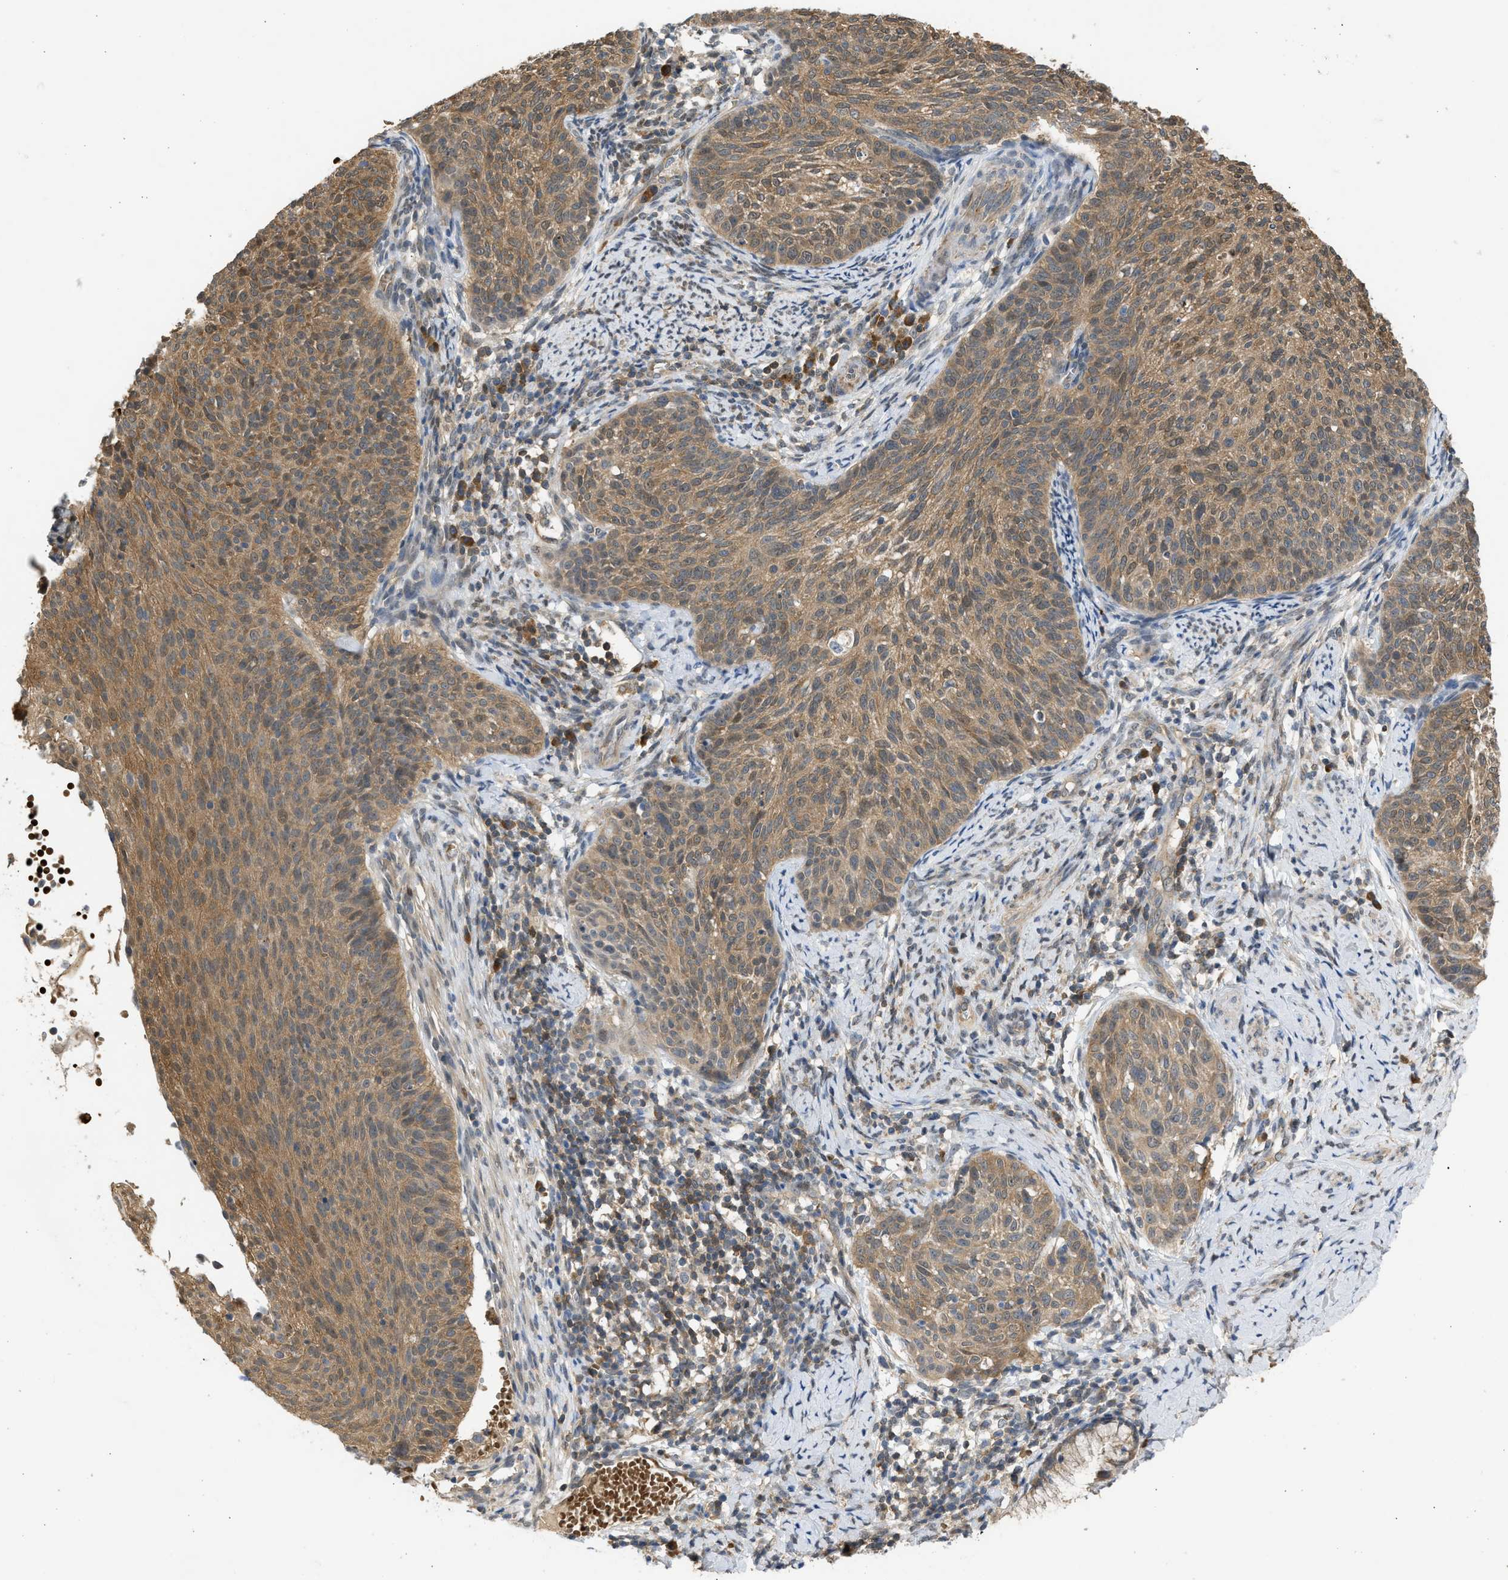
{"staining": {"intensity": "moderate", "quantity": ">75%", "location": "cytoplasmic/membranous"}, "tissue": "cervical cancer", "cell_type": "Tumor cells", "image_type": "cancer", "snomed": [{"axis": "morphology", "description": "Squamous cell carcinoma, NOS"}, {"axis": "topography", "description": "Cervix"}], "caption": "Immunohistochemistry of squamous cell carcinoma (cervical) reveals medium levels of moderate cytoplasmic/membranous positivity in about >75% of tumor cells. (DAB (3,3'-diaminobenzidine) = brown stain, brightfield microscopy at high magnification).", "gene": "MAPK7", "patient": {"sex": "female", "age": 70}}